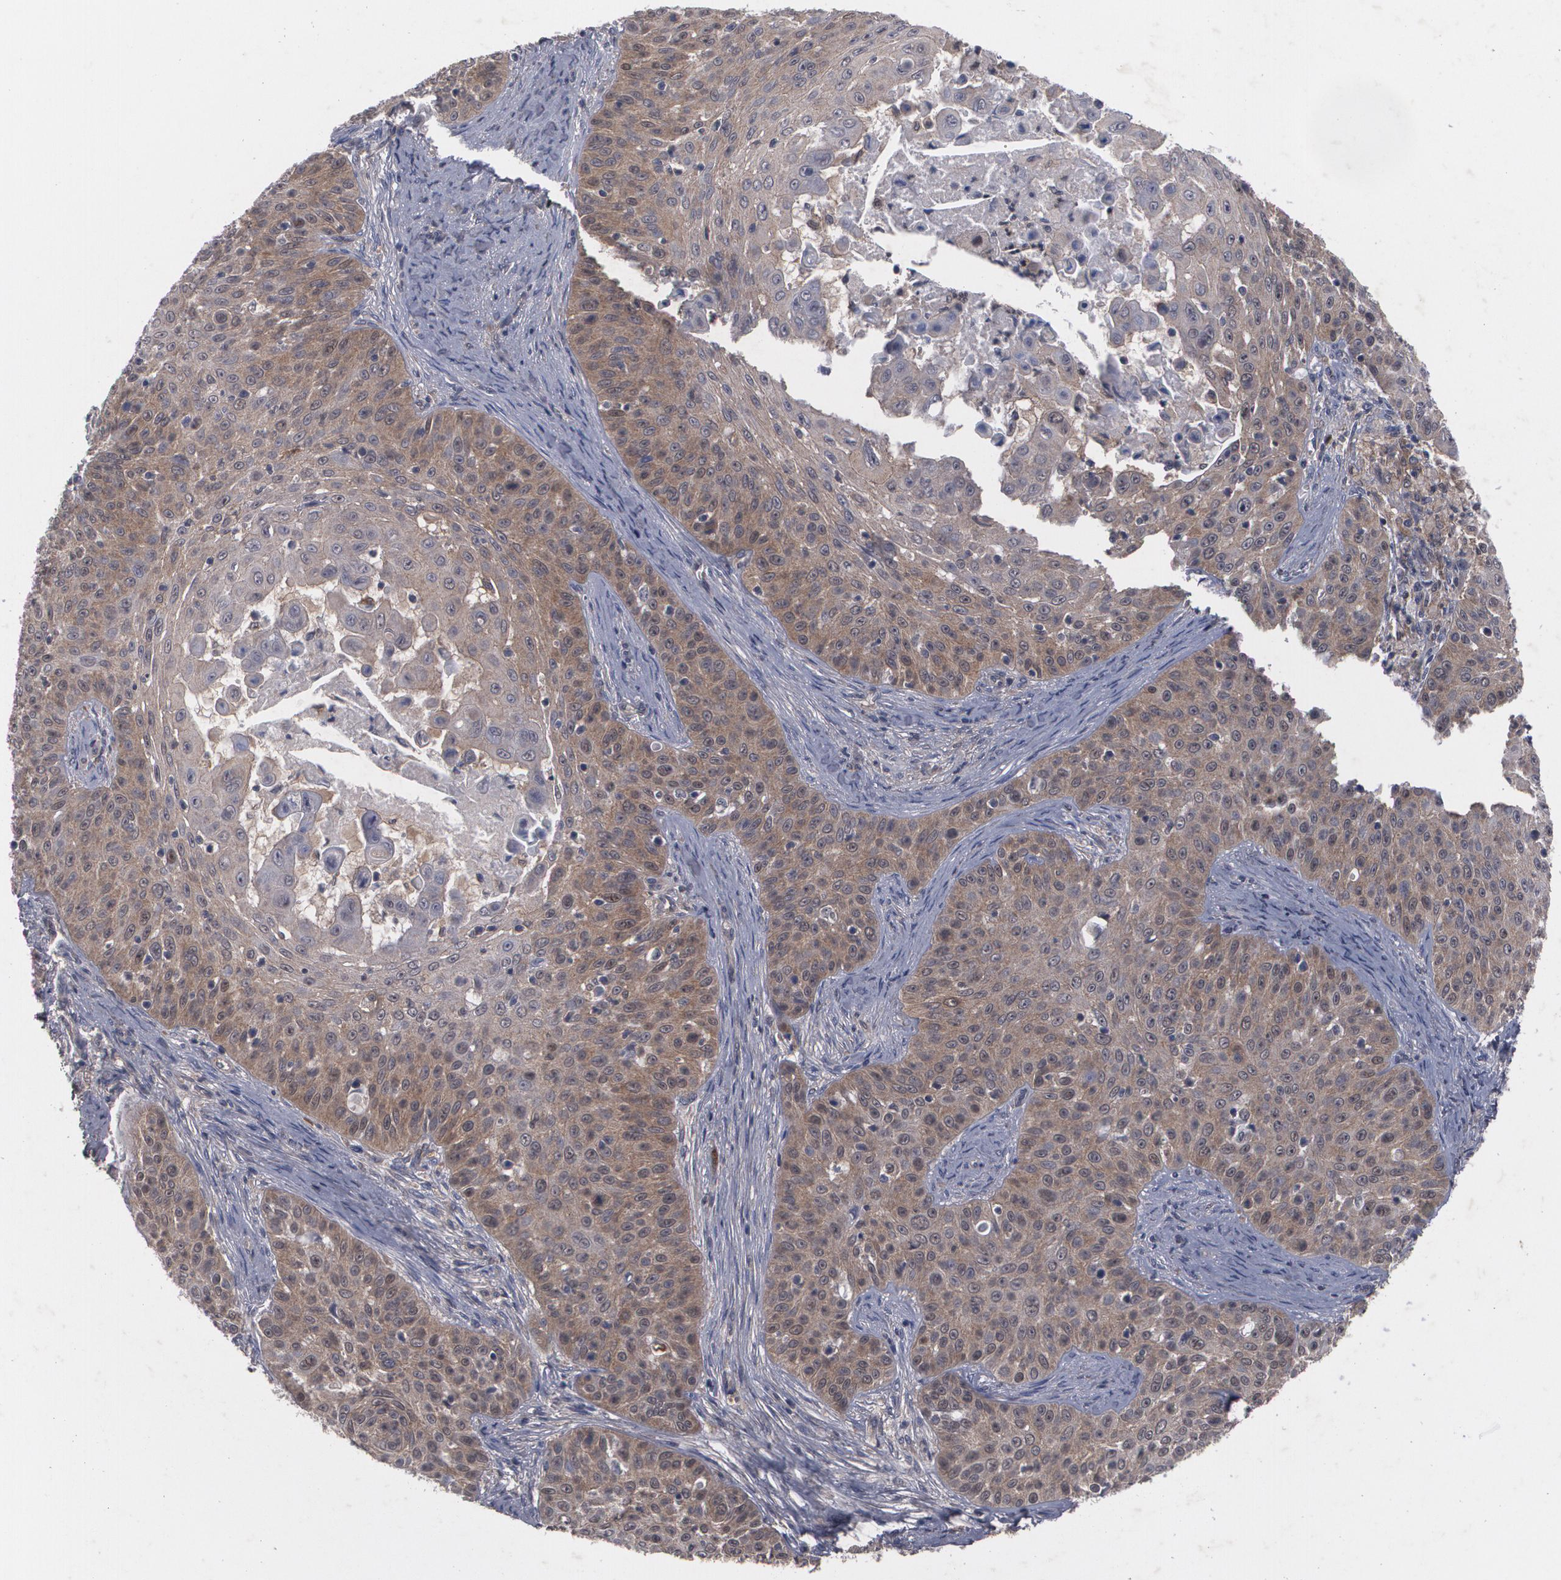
{"staining": {"intensity": "weak", "quantity": ">75%", "location": "cytoplasmic/membranous"}, "tissue": "skin cancer", "cell_type": "Tumor cells", "image_type": "cancer", "snomed": [{"axis": "morphology", "description": "Squamous cell carcinoma, NOS"}, {"axis": "topography", "description": "Skin"}], "caption": "This is a histology image of immunohistochemistry staining of squamous cell carcinoma (skin), which shows weak positivity in the cytoplasmic/membranous of tumor cells.", "gene": "HTT", "patient": {"sex": "male", "age": 82}}